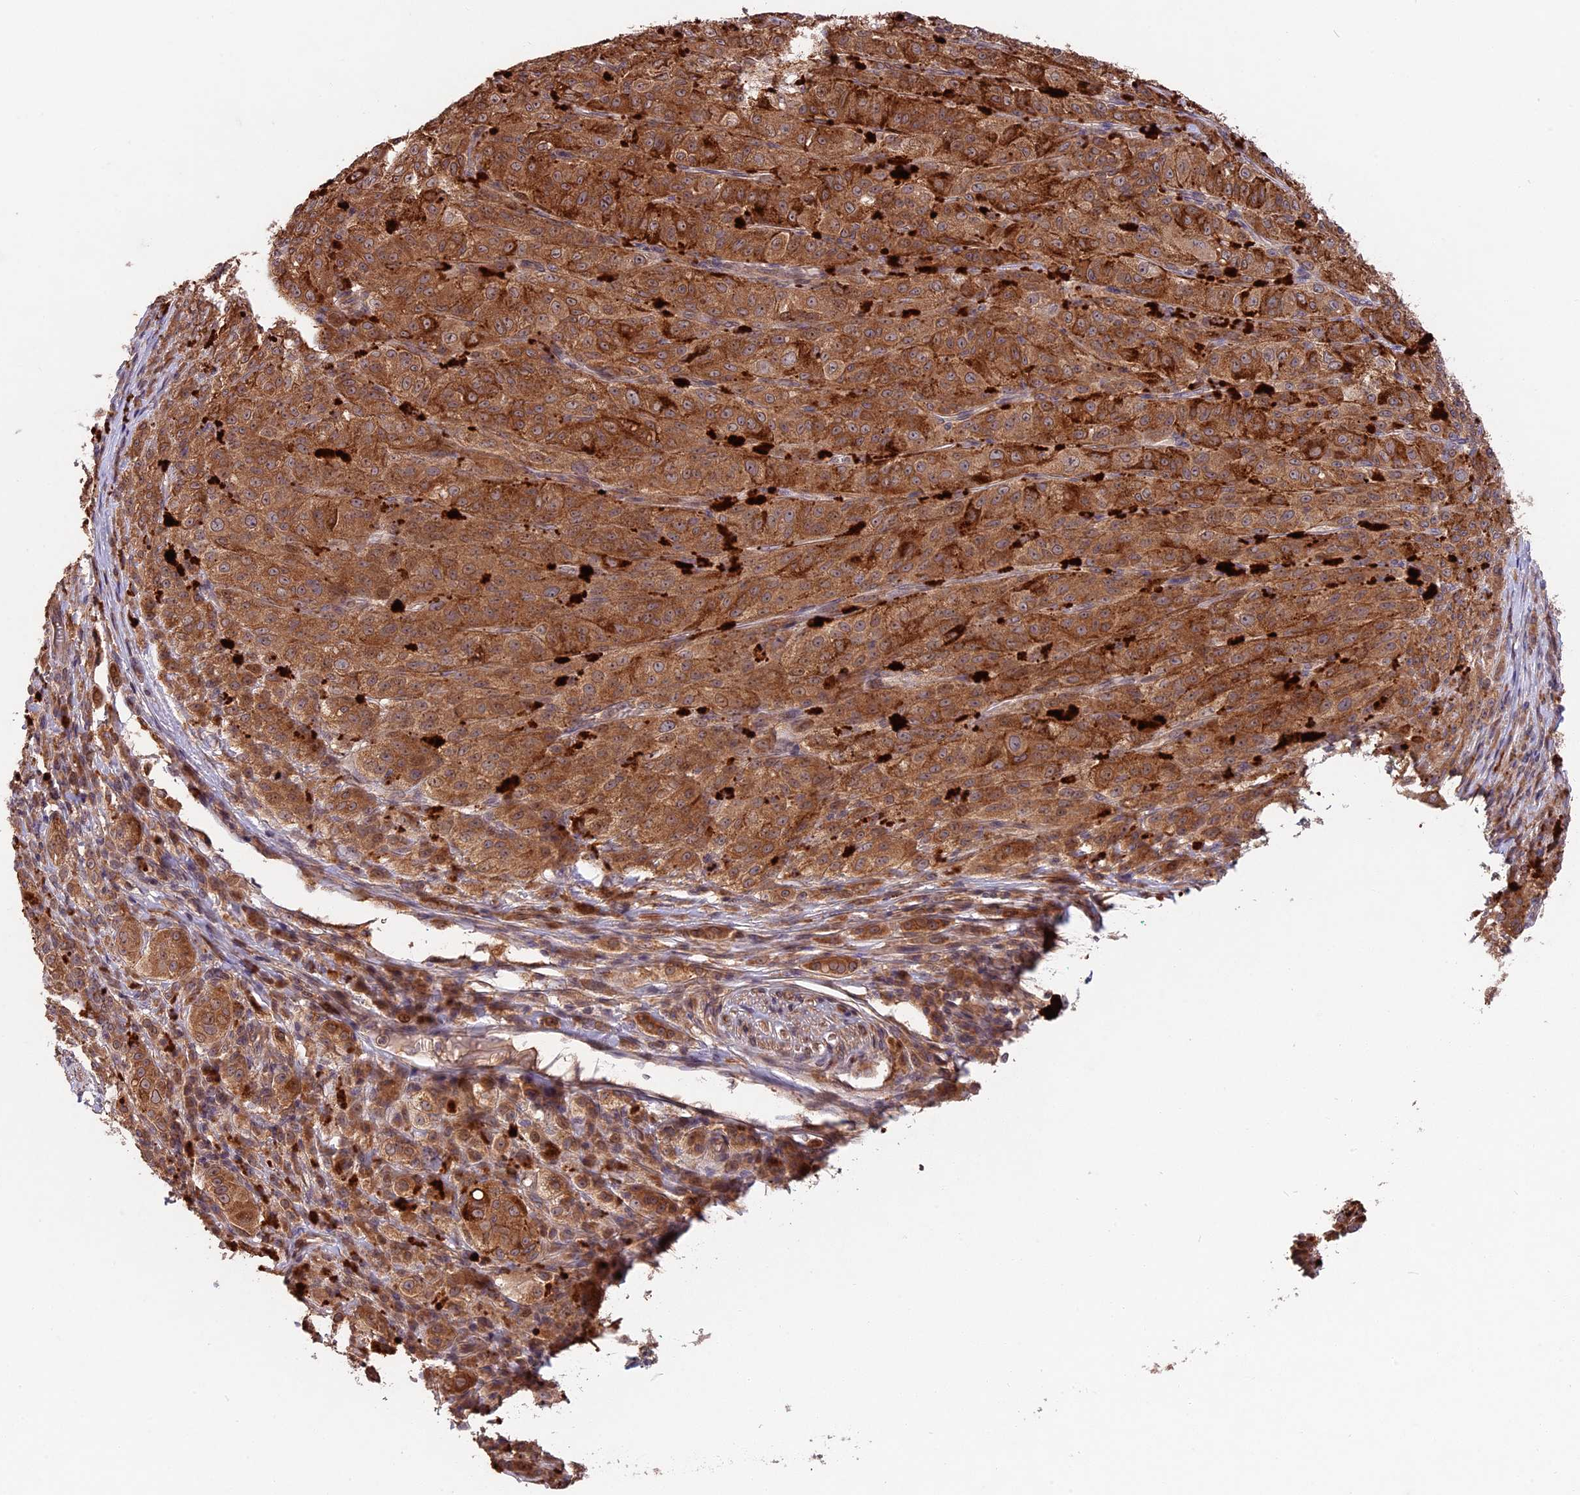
{"staining": {"intensity": "moderate", "quantity": ">75%", "location": "cytoplasmic/membranous"}, "tissue": "melanoma", "cell_type": "Tumor cells", "image_type": "cancer", "snomed": [{"axis": "morphology", "description": "Malignant melanoma, NOS"}, {"axis": "topography", "description": "Skin"}], "caption": "Malignant melanoma was stained to show a protein in brown. There is medium levels of moderate cytoplasmic/membranous expression in about >75% of tumor cells. (DAB IHC, brown staining for protein, blue staining for nuclei).", "gene": "CHAC1", "patient": {"sex": "female", "age": 52}}